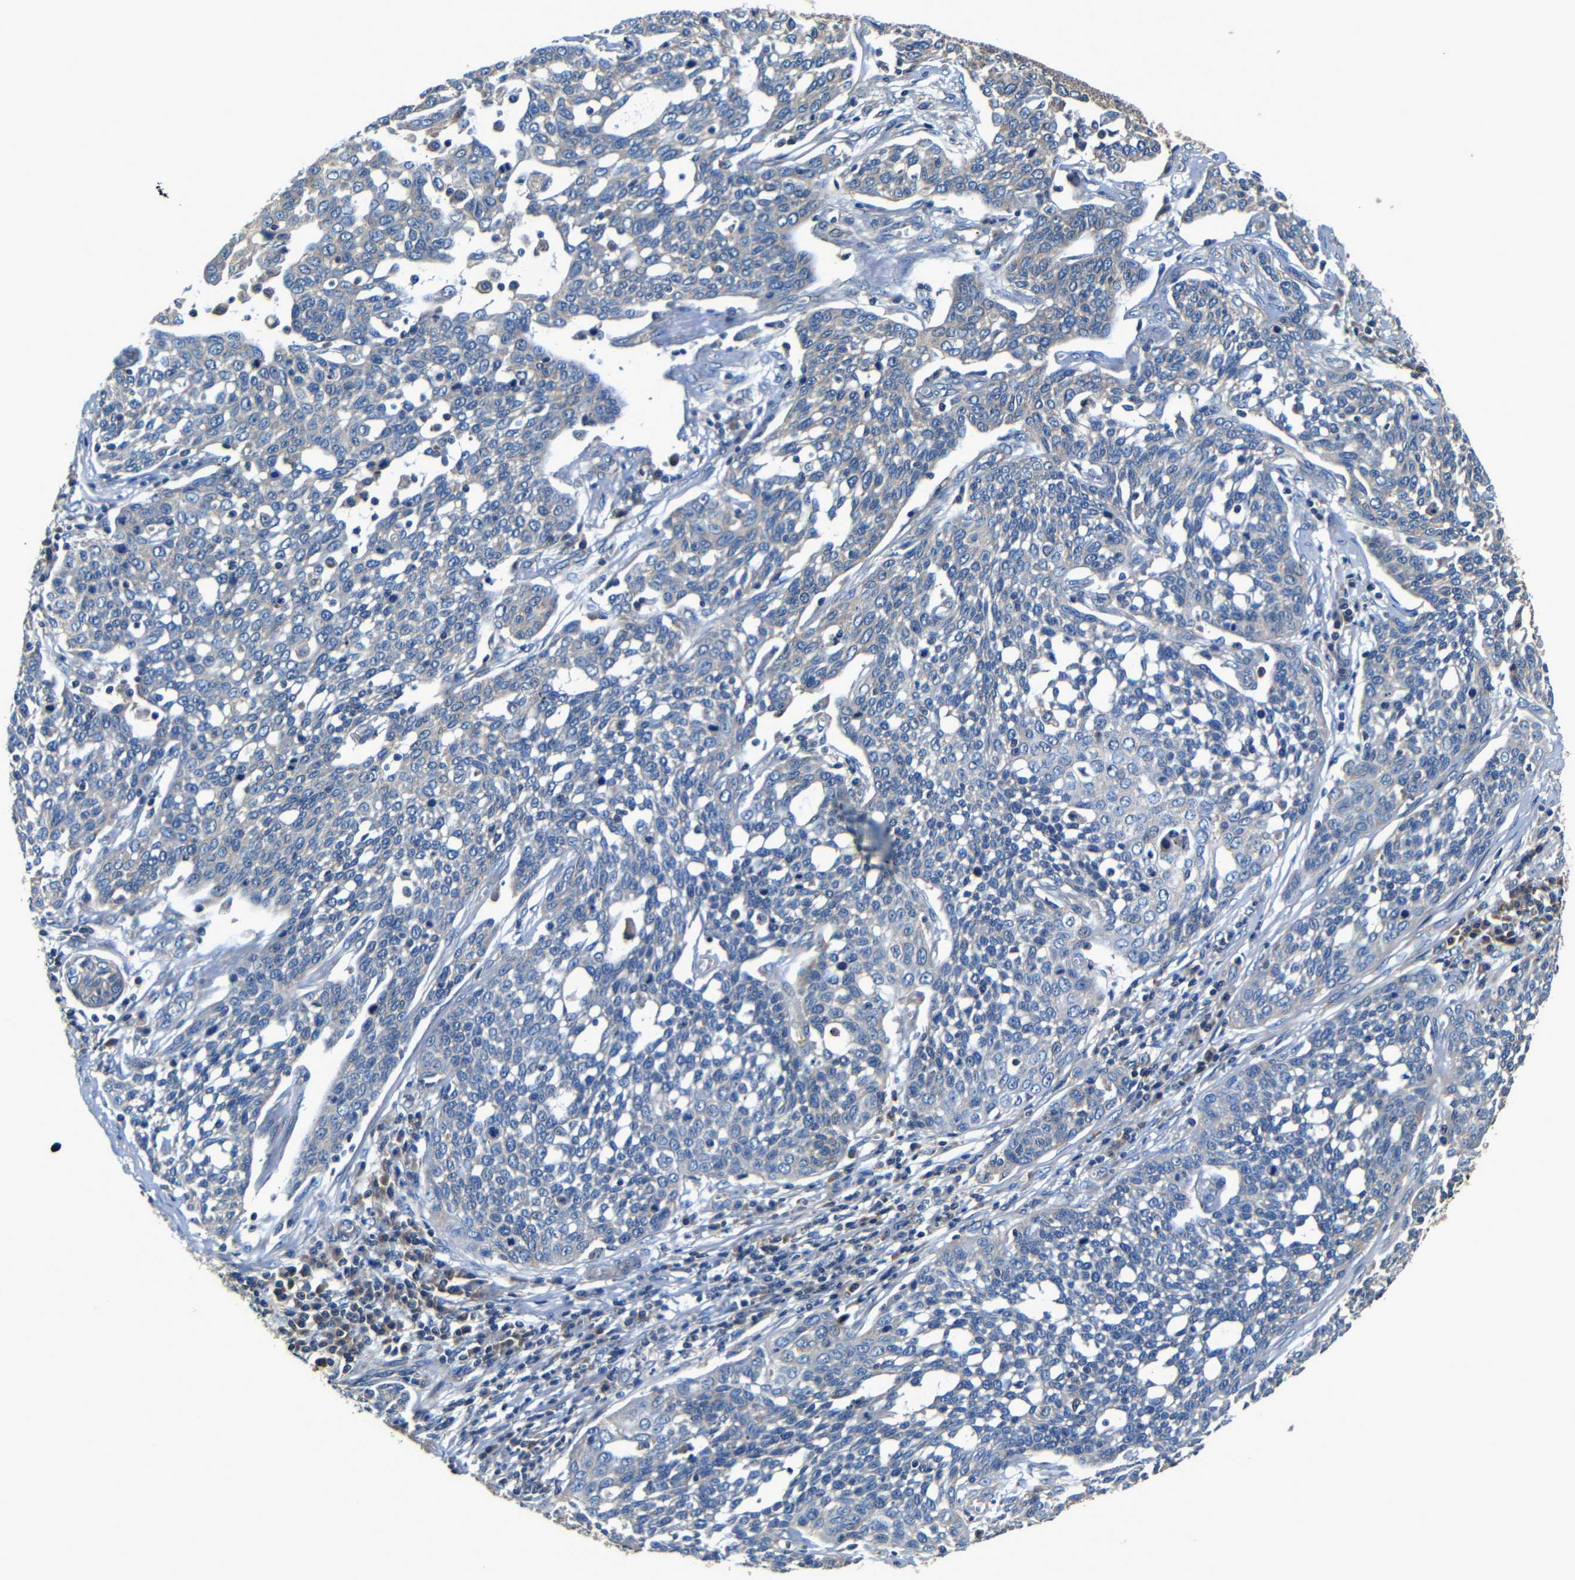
{"staining": {"intensity": "negative", "quantity": "none", "location": "none"}, "tissue": "cervical cancer", "cell_type": "Tumor cells", "image_type": "cancer", "snomed": [{"axis": "morphology", "description": "Squamous cell carcinoma, NOS"}, {"axis": "topography", "description": "Cervix"}], "caption": "A histopathology image of human cervical squamous cell carcinoma is negative for staining in tumor cells.", "gene": "MTX1", "patient": {"sex": "female", "age": 34}}